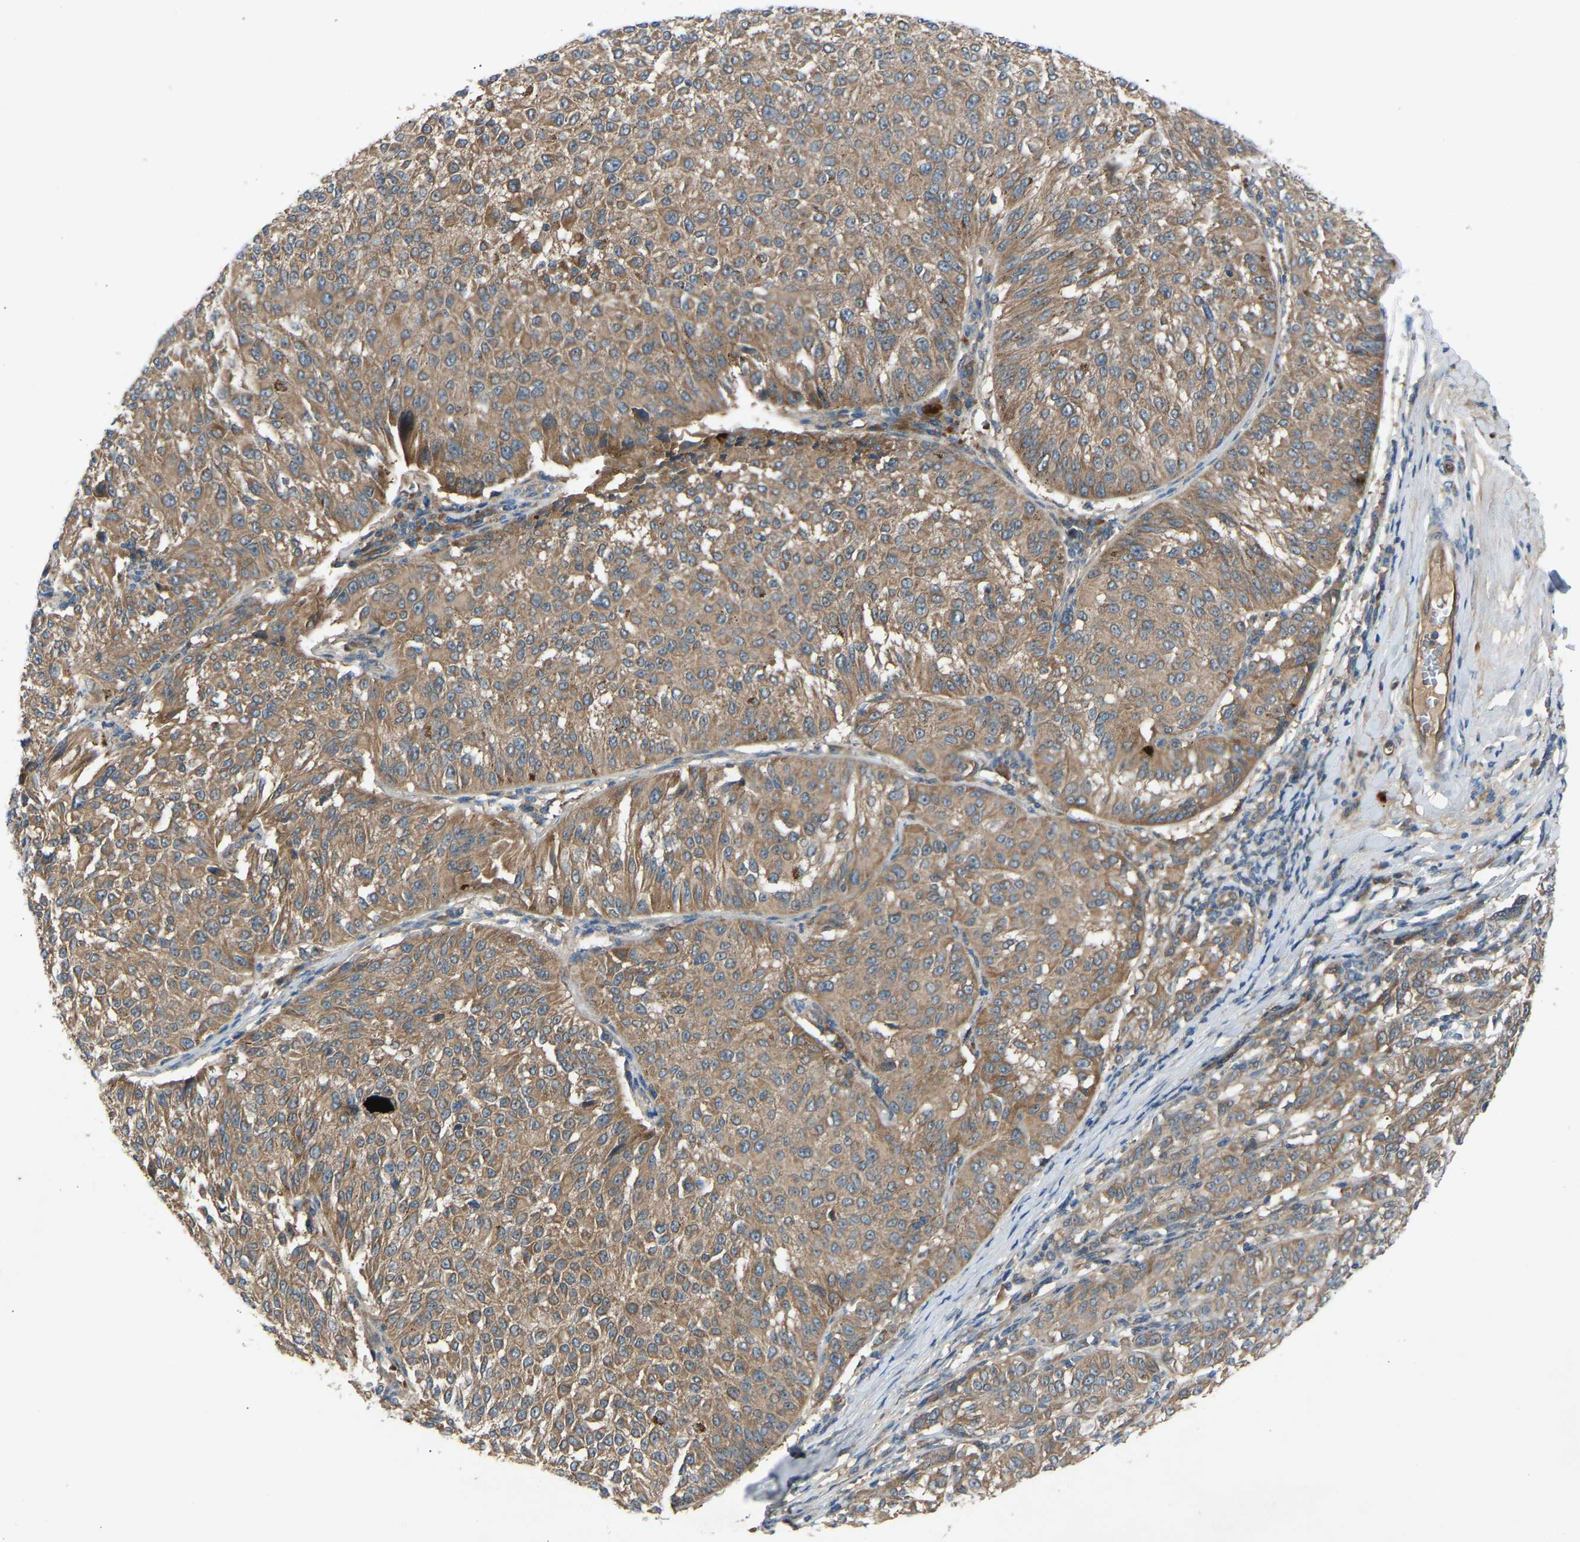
{"staining": {"intensity": "moderate", "quantity": ">75%", "location": "cytoplasmic/membranous"}, "tissue": "melanoma", "cell_type": "Tumor cells", "image_type": "cancer", "snomed": [{"axis": "morphology", "description": "Malignant melanoma, NOS"}, {"axis": "topography", "description": "Skin"}], "caption": "Protein expression analysis of human melanoma reveals moderate cytoplasmic/membranous expression in about >75% of tumor cells.", "gene": "GAS2L1", "patient": {"sex": "female", "age": 72}}